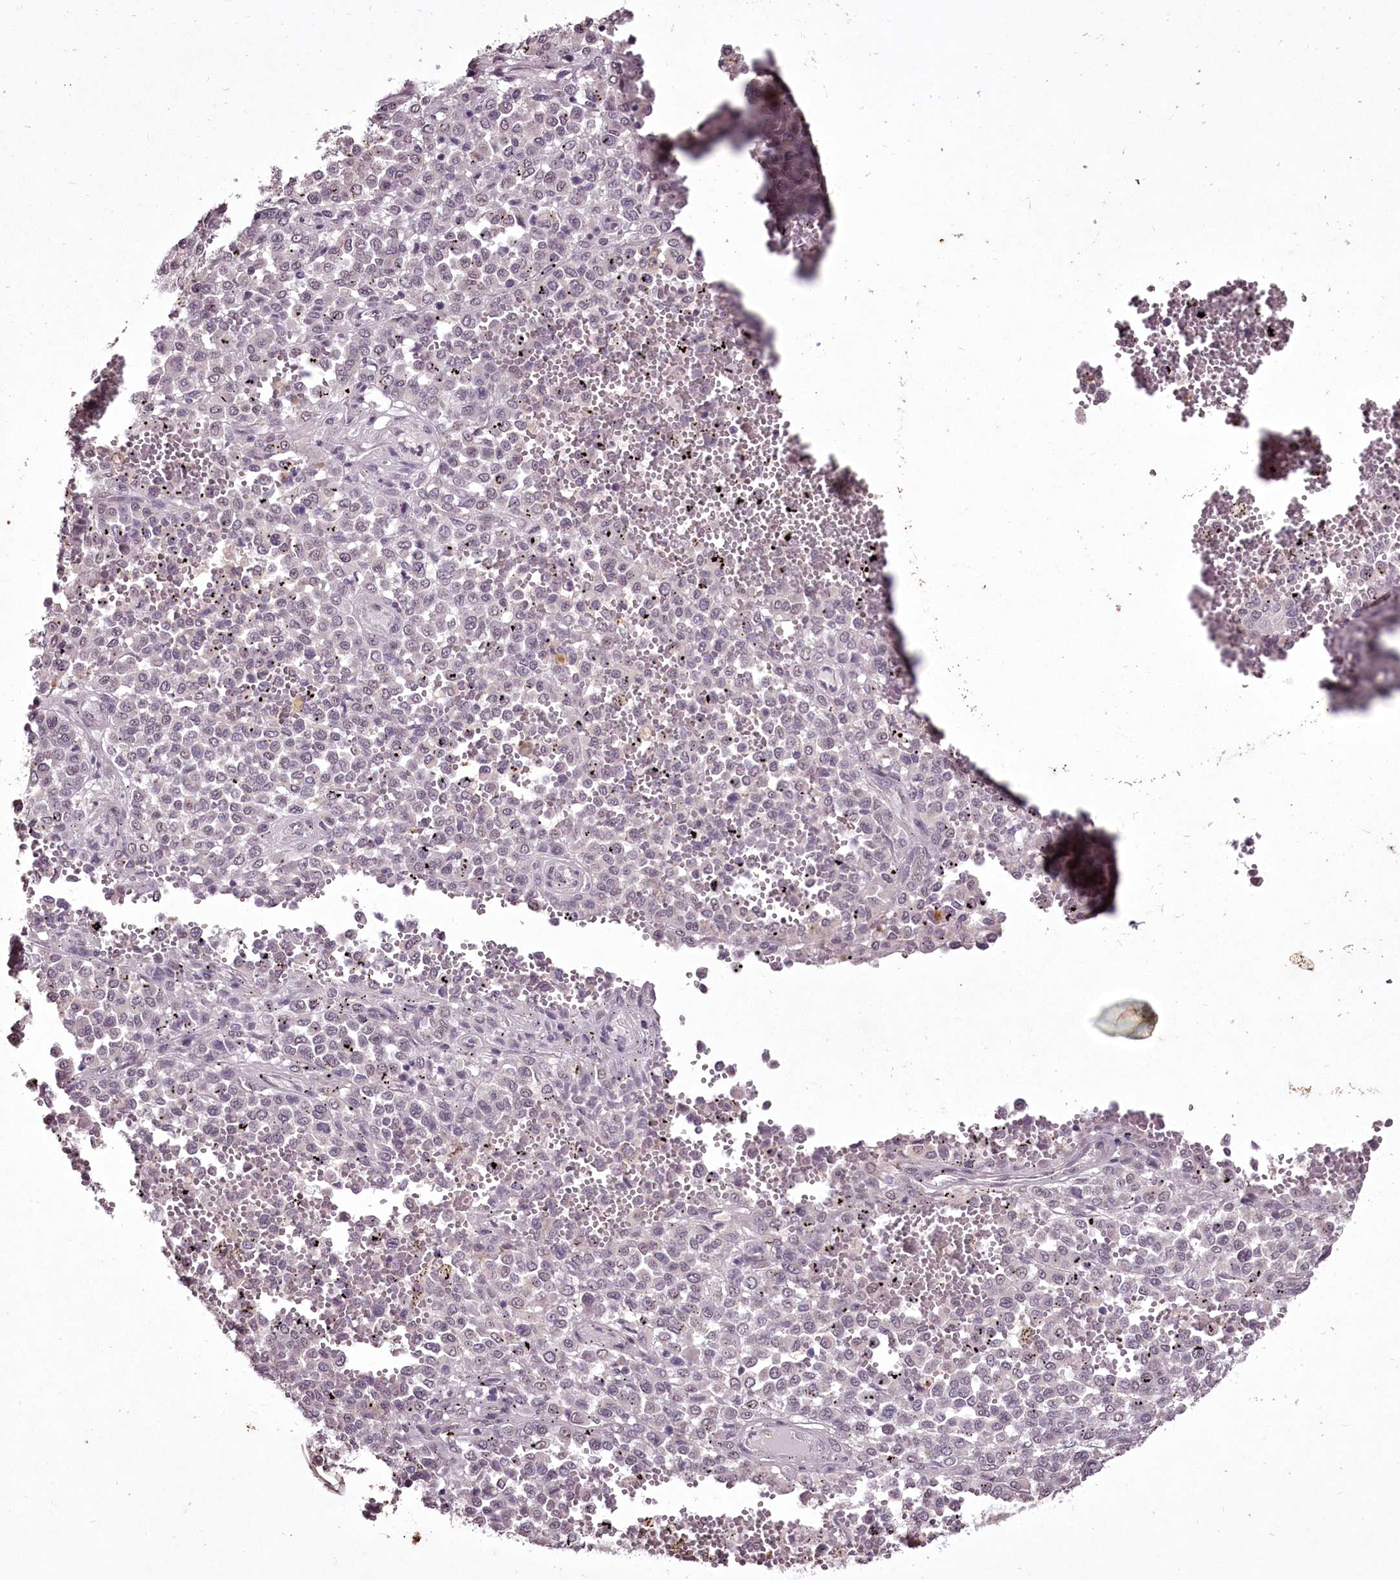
{"staining": {"intensity": "negative", "quantity": "none", "location": "none"}, "tissue": "melanoma", "cell_type": "Tumor cells", "image_type": "cancer", "snomed": [{"axis": "morphology", "description": "Malignant melanoma, Metastatic site"}, {"axis": "topography", "description": "Pancreas"}], "caption": "Immunohistochemistry (IHC) micrograph of human melanoma stained for a protein (brown), which displays no staining in tumor cells.", "gene": "C1orf56", "patient": {"sex": "female", "age": 30}}